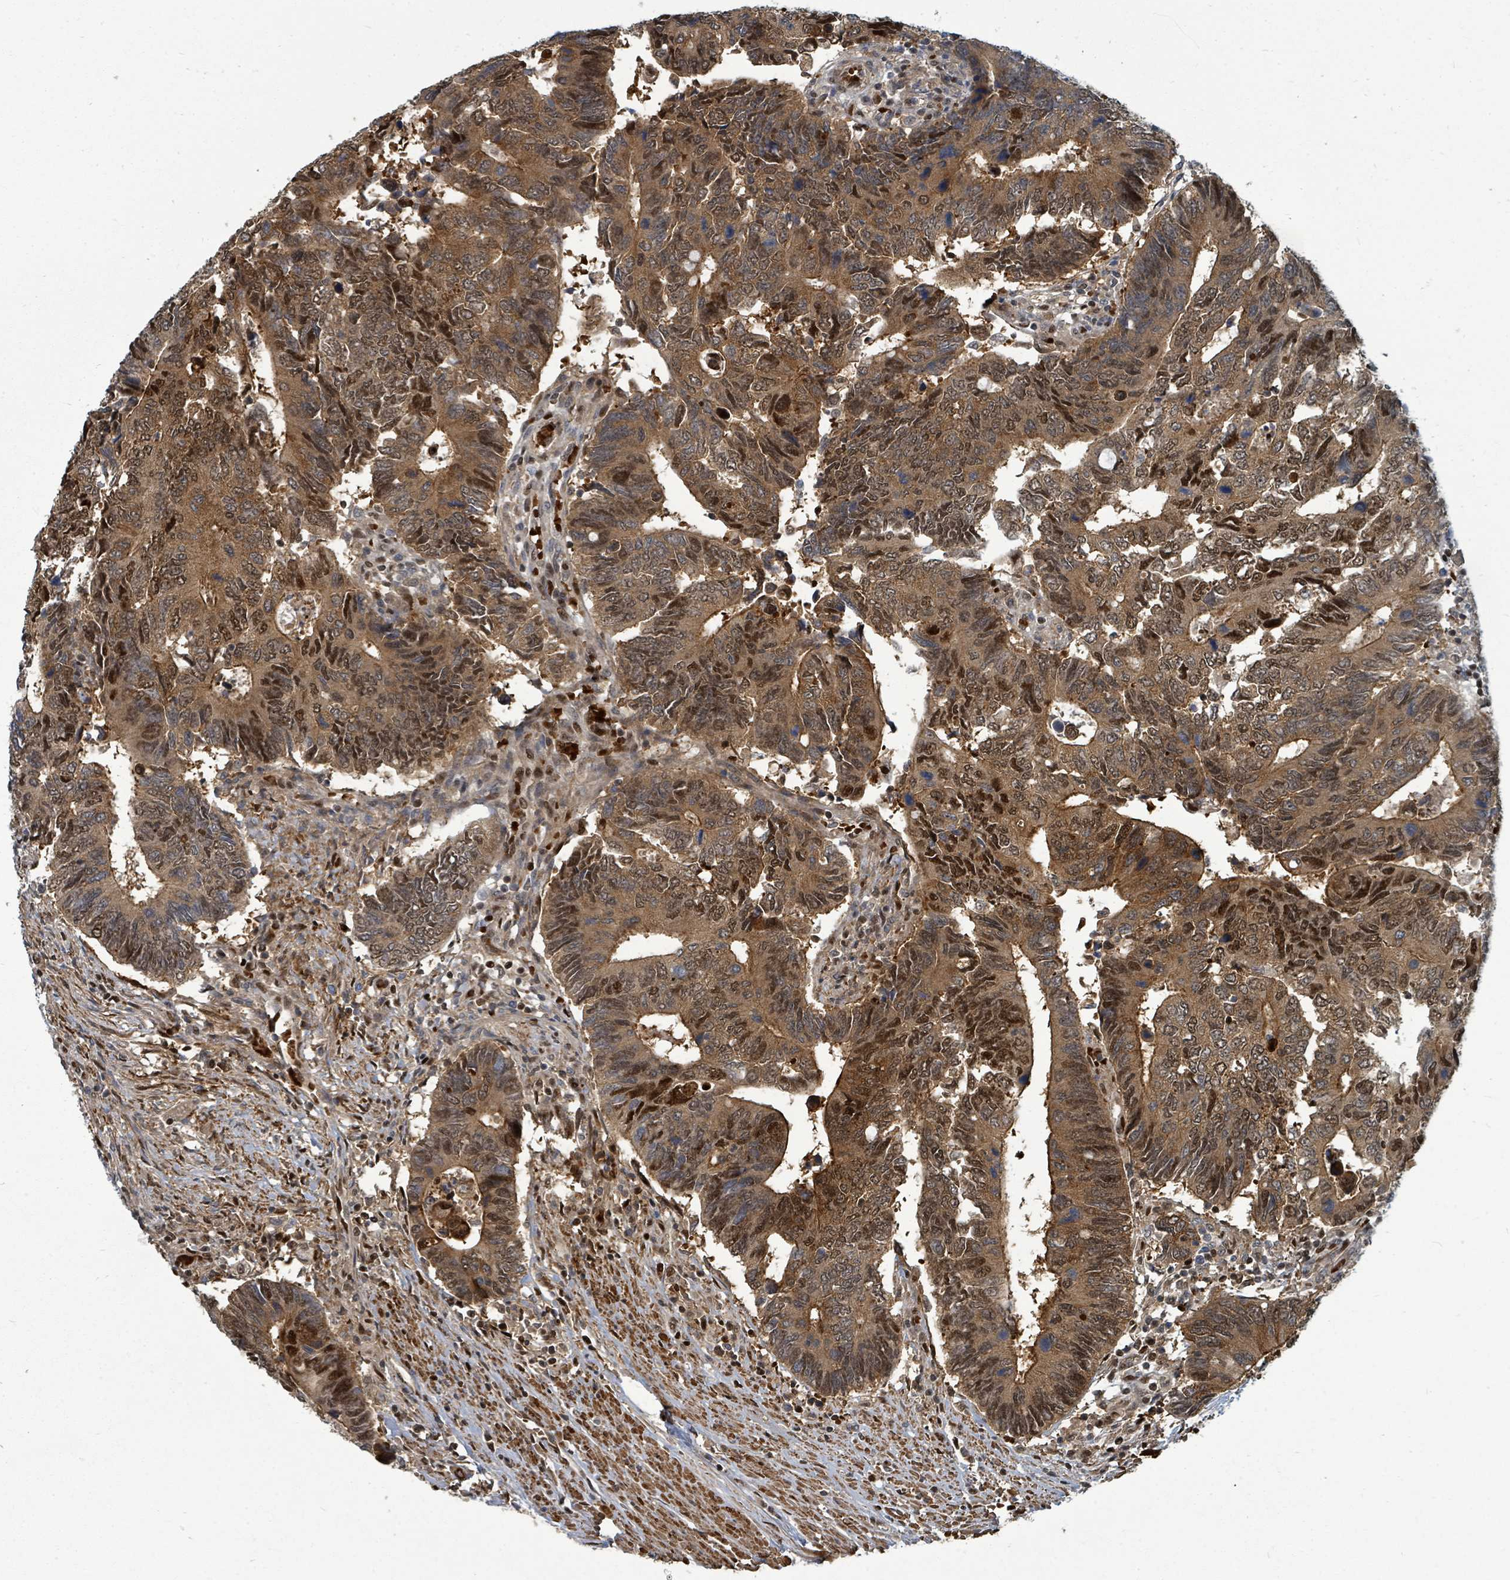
{"staining": {"intensity": "moderate", "quantity": ">75%", "location": "cytoplasmic/membranous,nuclear"}, "tissue": "colorectal cancer", "cell_type": "Tumor cells", "image_type": "cancer", "snomed": [{"axis": "morphology", "description": "Adenocarcinoma, NOS"}, {"axis": "topography", "description": "Colon"}], "caption": "Protein expression analysis of colorectal adenocarcinoma reveals moderate cytoplasmic/membranous and nuclear staining in about >75% of tumor cells. (DAB (3,3'-diaminobenzidine) IHC, brown staining for protein, blue staining for nuclei).", "gene": "TRDMT1", "patient": {"sex": "male", "age": 87}}